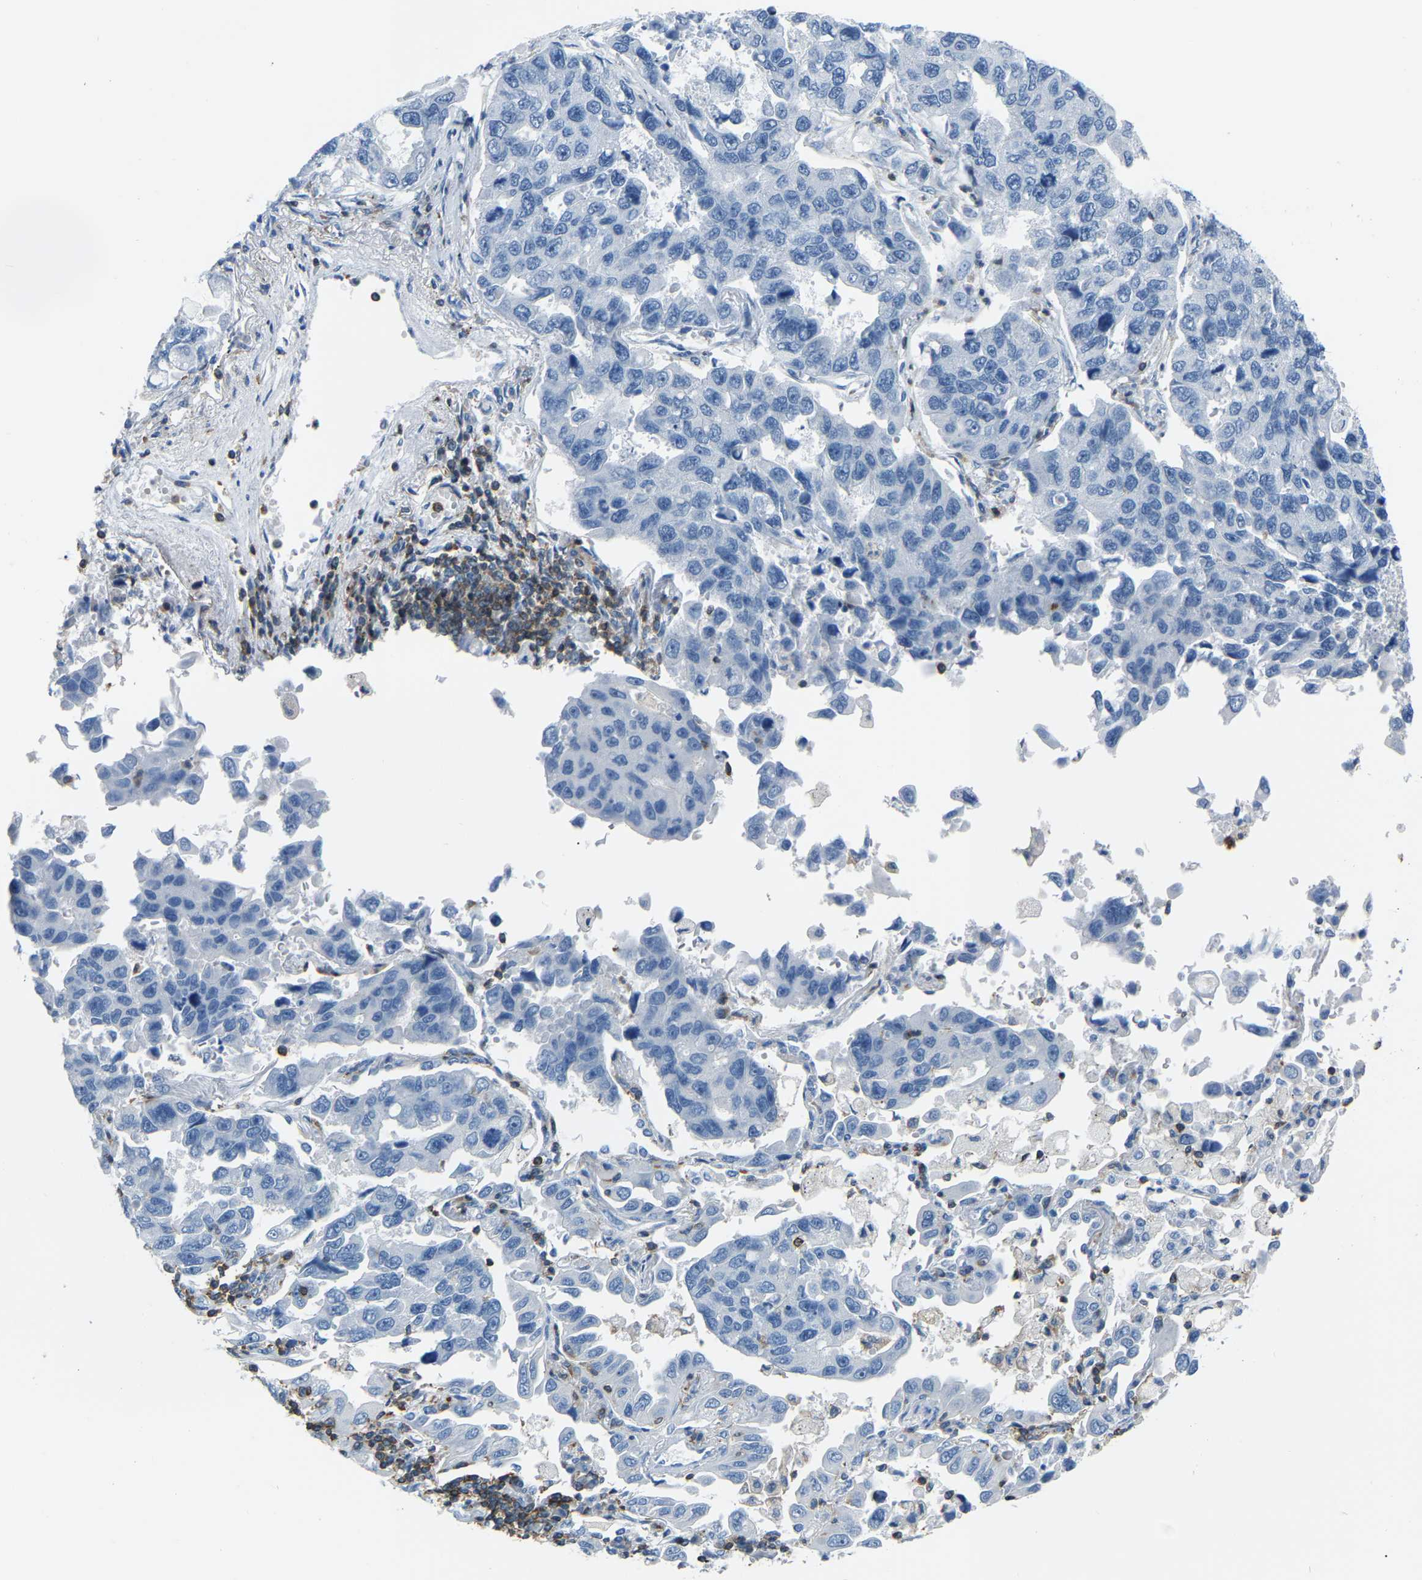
{"staining": {"intensity": "negative", "quantity": "none", "location": "none"}, "tissue": "lung cancer", "cell_type": "Tumor cells", "image_type": "cancer", "snomed": [{"axis": "morphology", "description": "Adenocarcinoma, NOS"}, {"axis": "topography", "description": "Lung"}], "caption": "Lung cancer stained for a protein using immunohistochemistry reveals no expression tumor cells.", "gene": "ARHGAP45", "patient": {"sex": "male", "age": 64}}